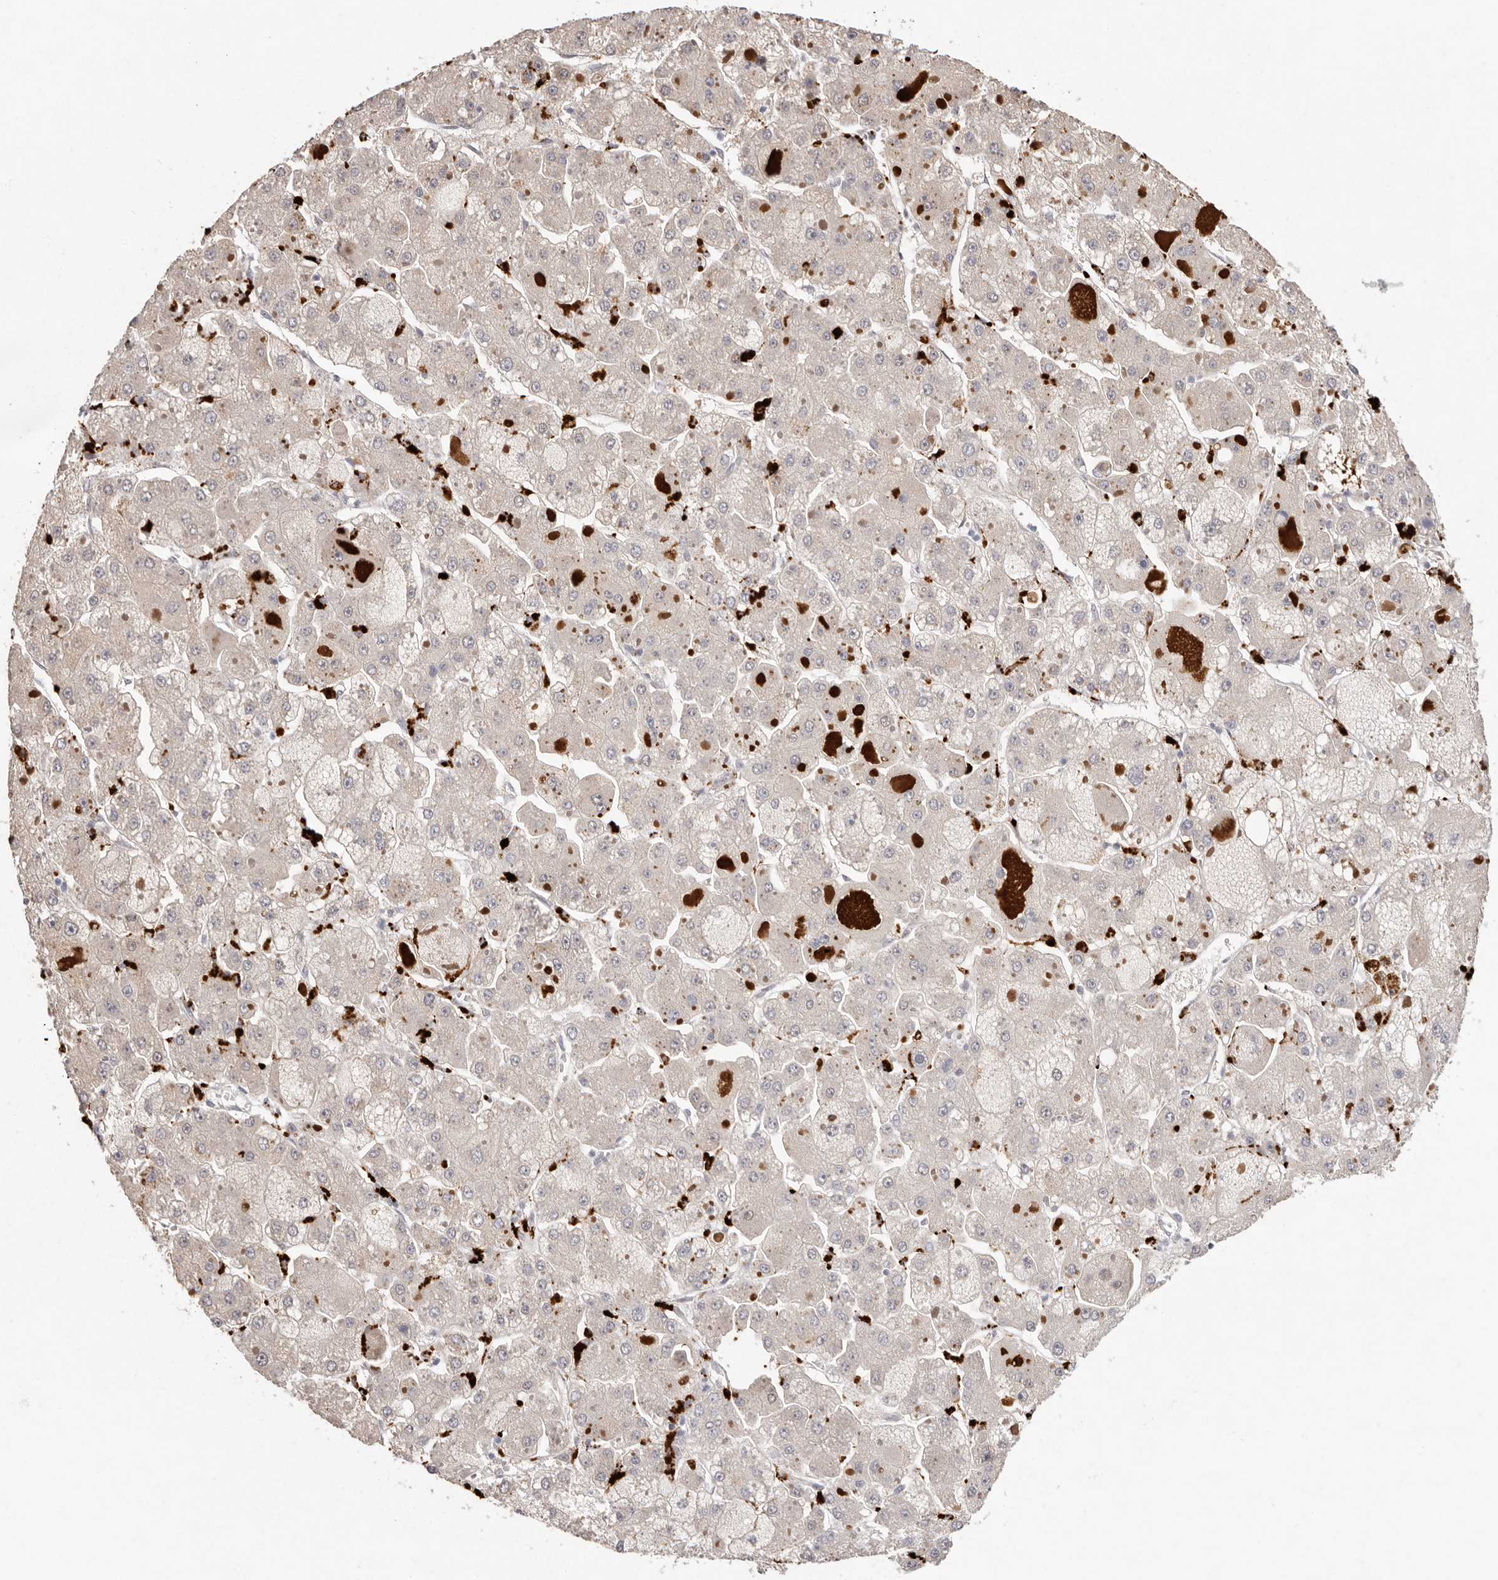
{"staining": {"intensity": "negative", "quantity": "none", "location": "none"}, "tissue": "liver cancer", "cell_type": "Tumor cells", "image_type": "cancer", "snomed": [{"axis": "morphology", "description": "Carcinoma, Hepatocellular, NOS"}, {"axis": "topography", "description": "Liver"}], "caption": "Photomicrograph shows no protein staining in tumor cells of liver hepatocellular carcinoma tissue. (IHC, brightfield microscopy, high magnification).", "gene": "FAM185A", "patient": {"sex": "female", "age": 73}}